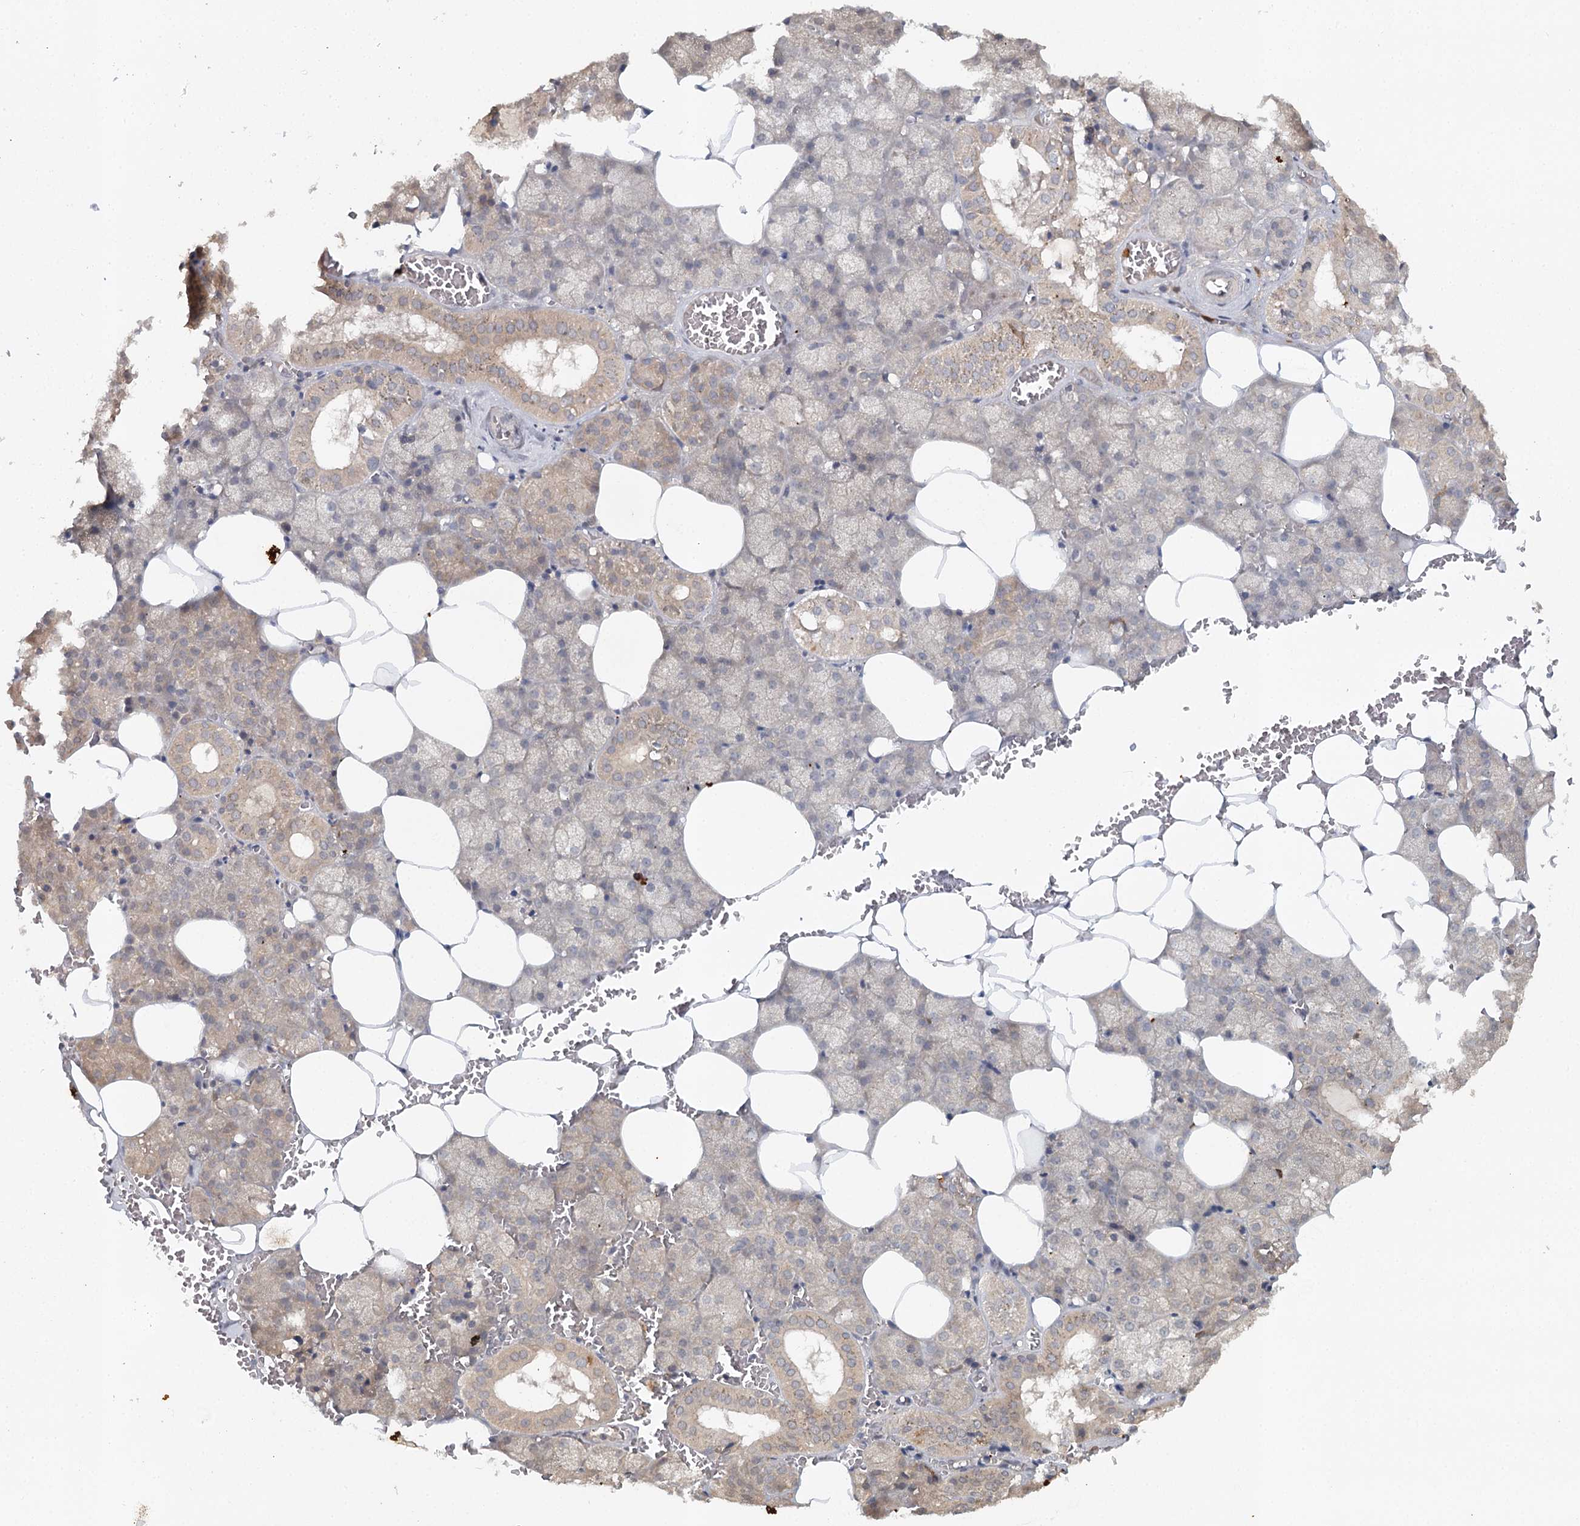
{"staining": {"intensity": "moderate", "quantity": "25%-75%", "location": "cytoplasmic/membranous"}, "tissue": "salivary gland", "cell_type": "Glandular cells", "image_type": "normal", "snomed": [{"axis": "morphology", "description": "Normal tissue, NOS"}, {"axis": "topography", "description": "Salivary gland"}], "caption": "Immunohistochemical staining of unremarkable human salivary gland demonstrates medium levels of moderate cytoplasmic/membranous positivity in about 25%-75% of glandular cells. The staining is performed using DAB (3,3'-diaminobenzidine) brown chromogen to label protein expression. The nuclei are counter-stained blue using hematoxylin.", "gene": "SLC41A2", "patient": {"sex": "male", "age": 62}}